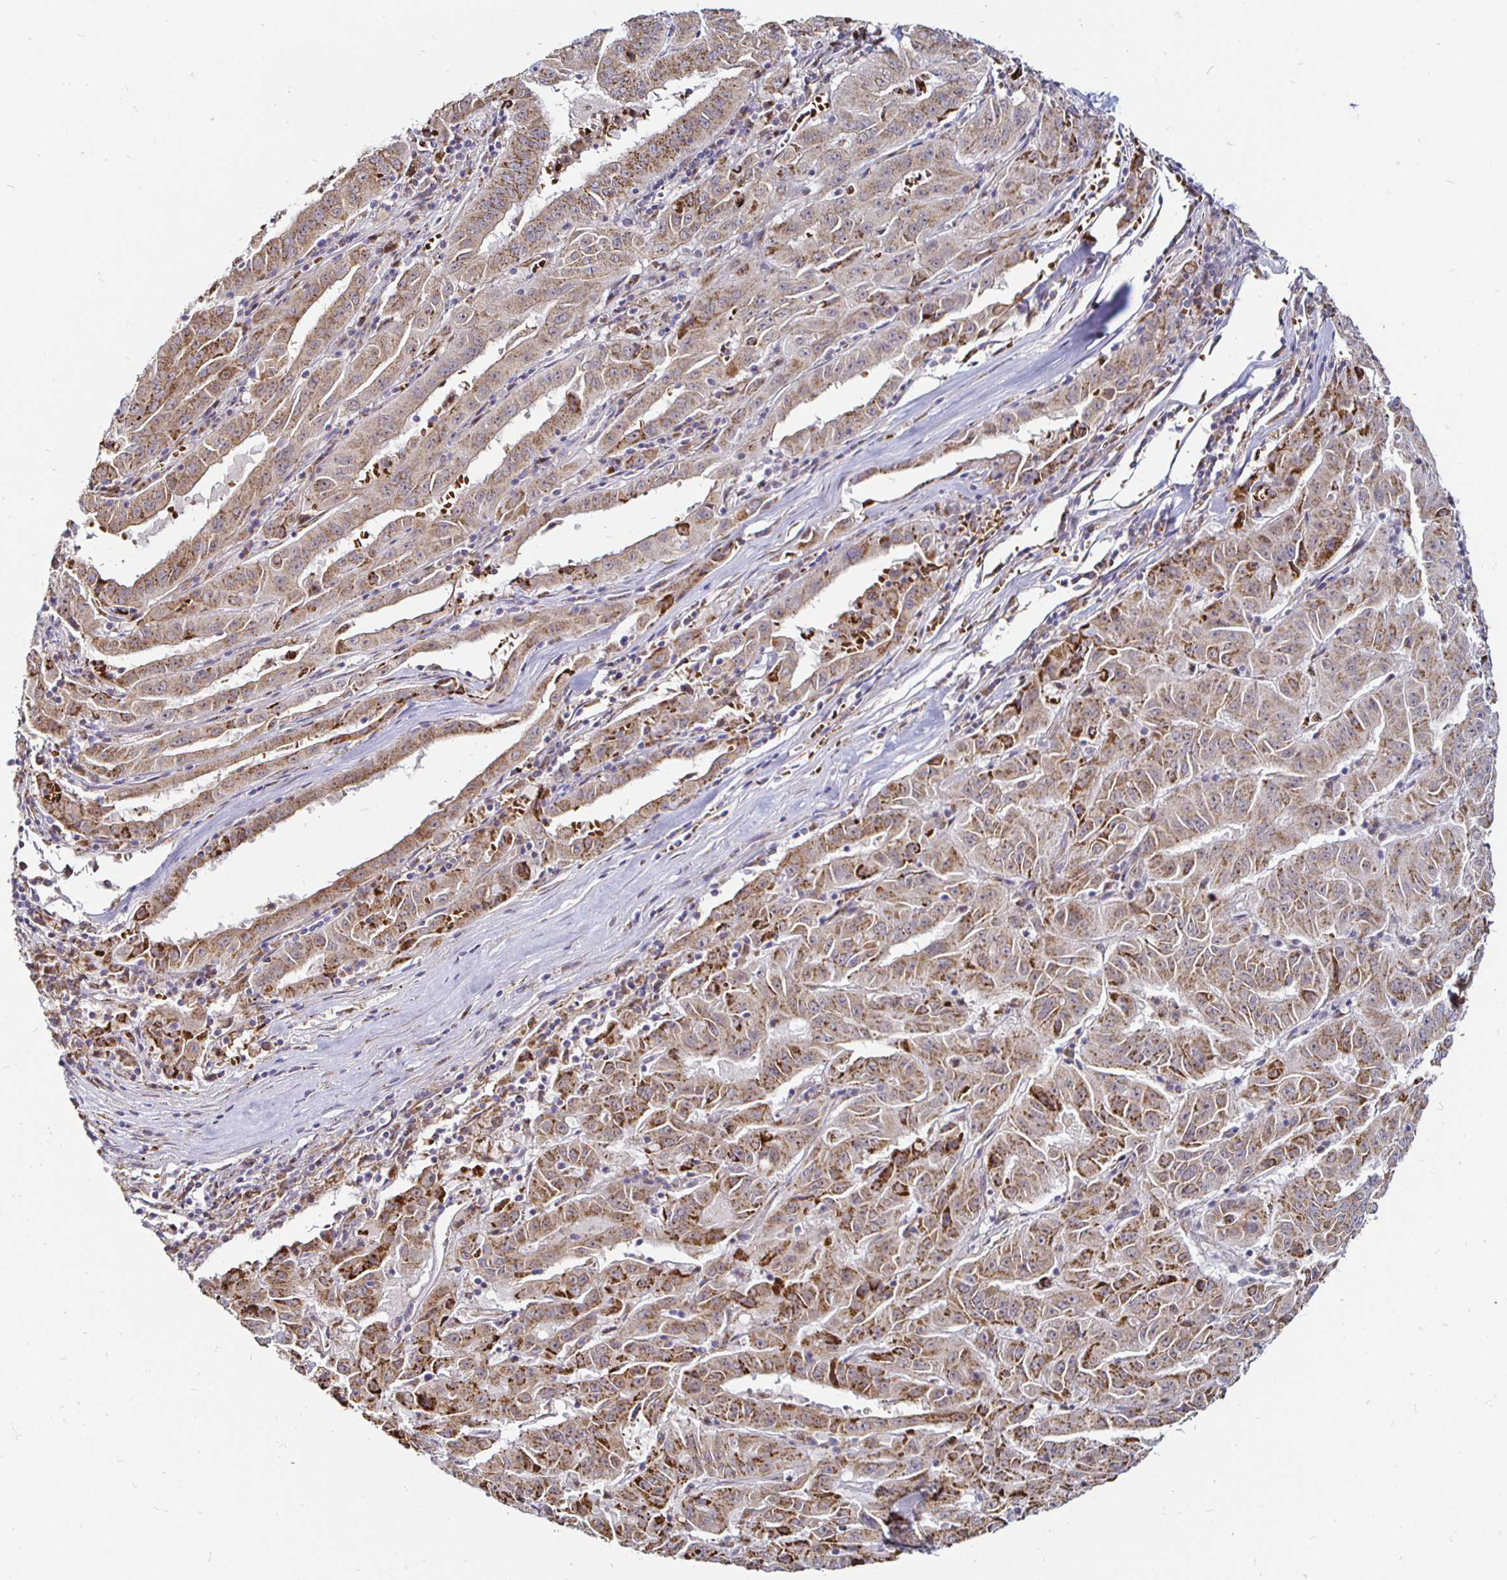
{"staining": {"intensity": "moderate", "quantity": ">75%", "location": "cytoplasmic/membranous"}, "tissue": "pancreatic cancer", "cell_type": "Tumor cells", "image_type": "cancer", "snomed": [{"axis": "morphology", "description": "Adenocarcinoma, NOS"}, {"axis": "topography", "description": "Pancreas"}], "caption": "Immunohistochemistry micrograph of human pancreatic adenocarcinoma stained for a protein (brown), which shows medium levels of moderate cytoplasmic/membranous expression in about >75% of tumor cells.", "gene": "ATG3", "patient": {"sex": "male", "age": 63}}